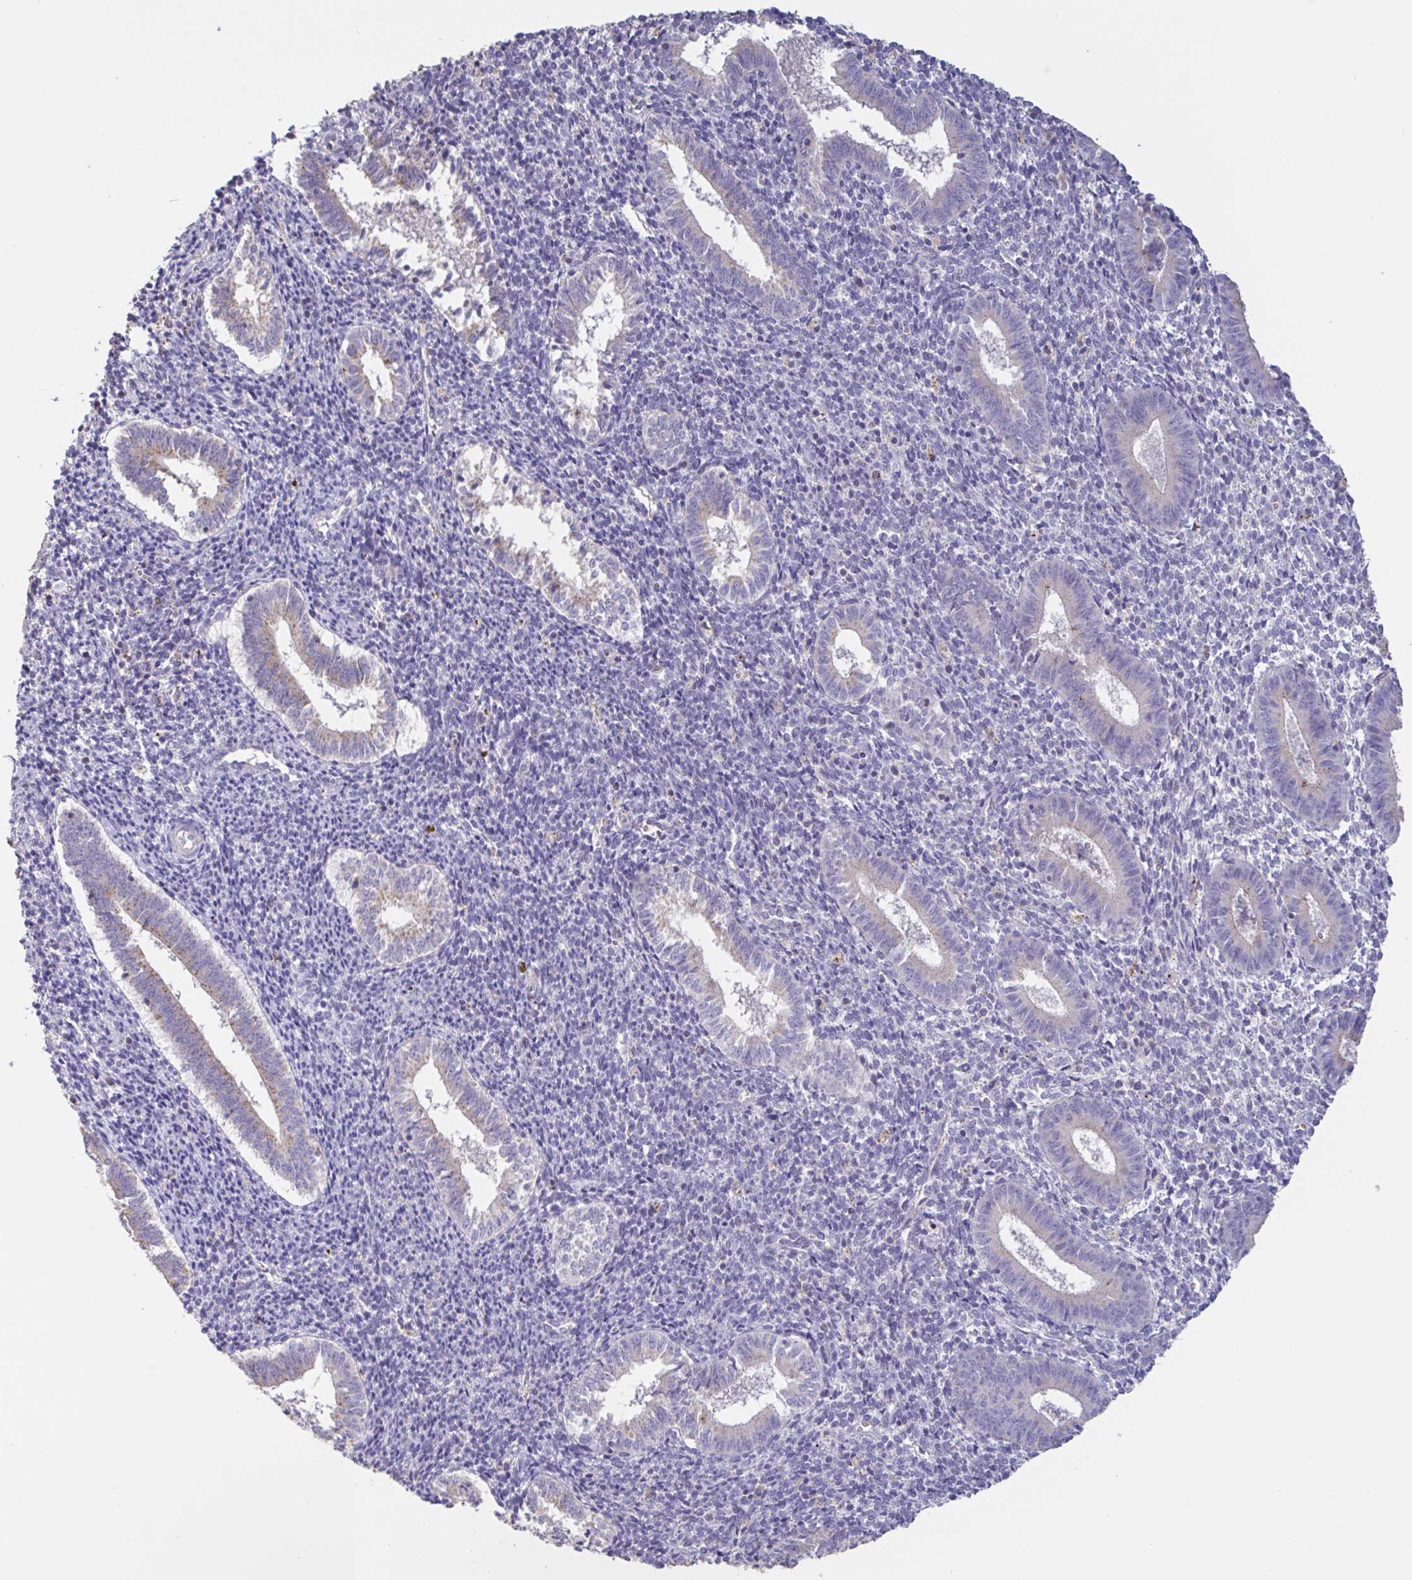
{"staining": {"intensity": "negative", "quantity": "none", "location": "none"}, "tissue": "endometrium", "cell_type": "Cells in endometrial stroma", "image_type": "normal", "snomed": [{"axis": "morphology", "description": "Normal tissue, NOS"}, {"axis": "topography", "description": "Endometrium"}], "caption": "Immunohistochemistry (IHC) histopathology image of benign endometrium: human endometrium stained with DAB (3,3'-diaminobenzidine) demonstrates no significant protein expression in cells in endometrial stroma.", "gene": "CHMP5", "patient": {"sex": "female", "age": 25}}